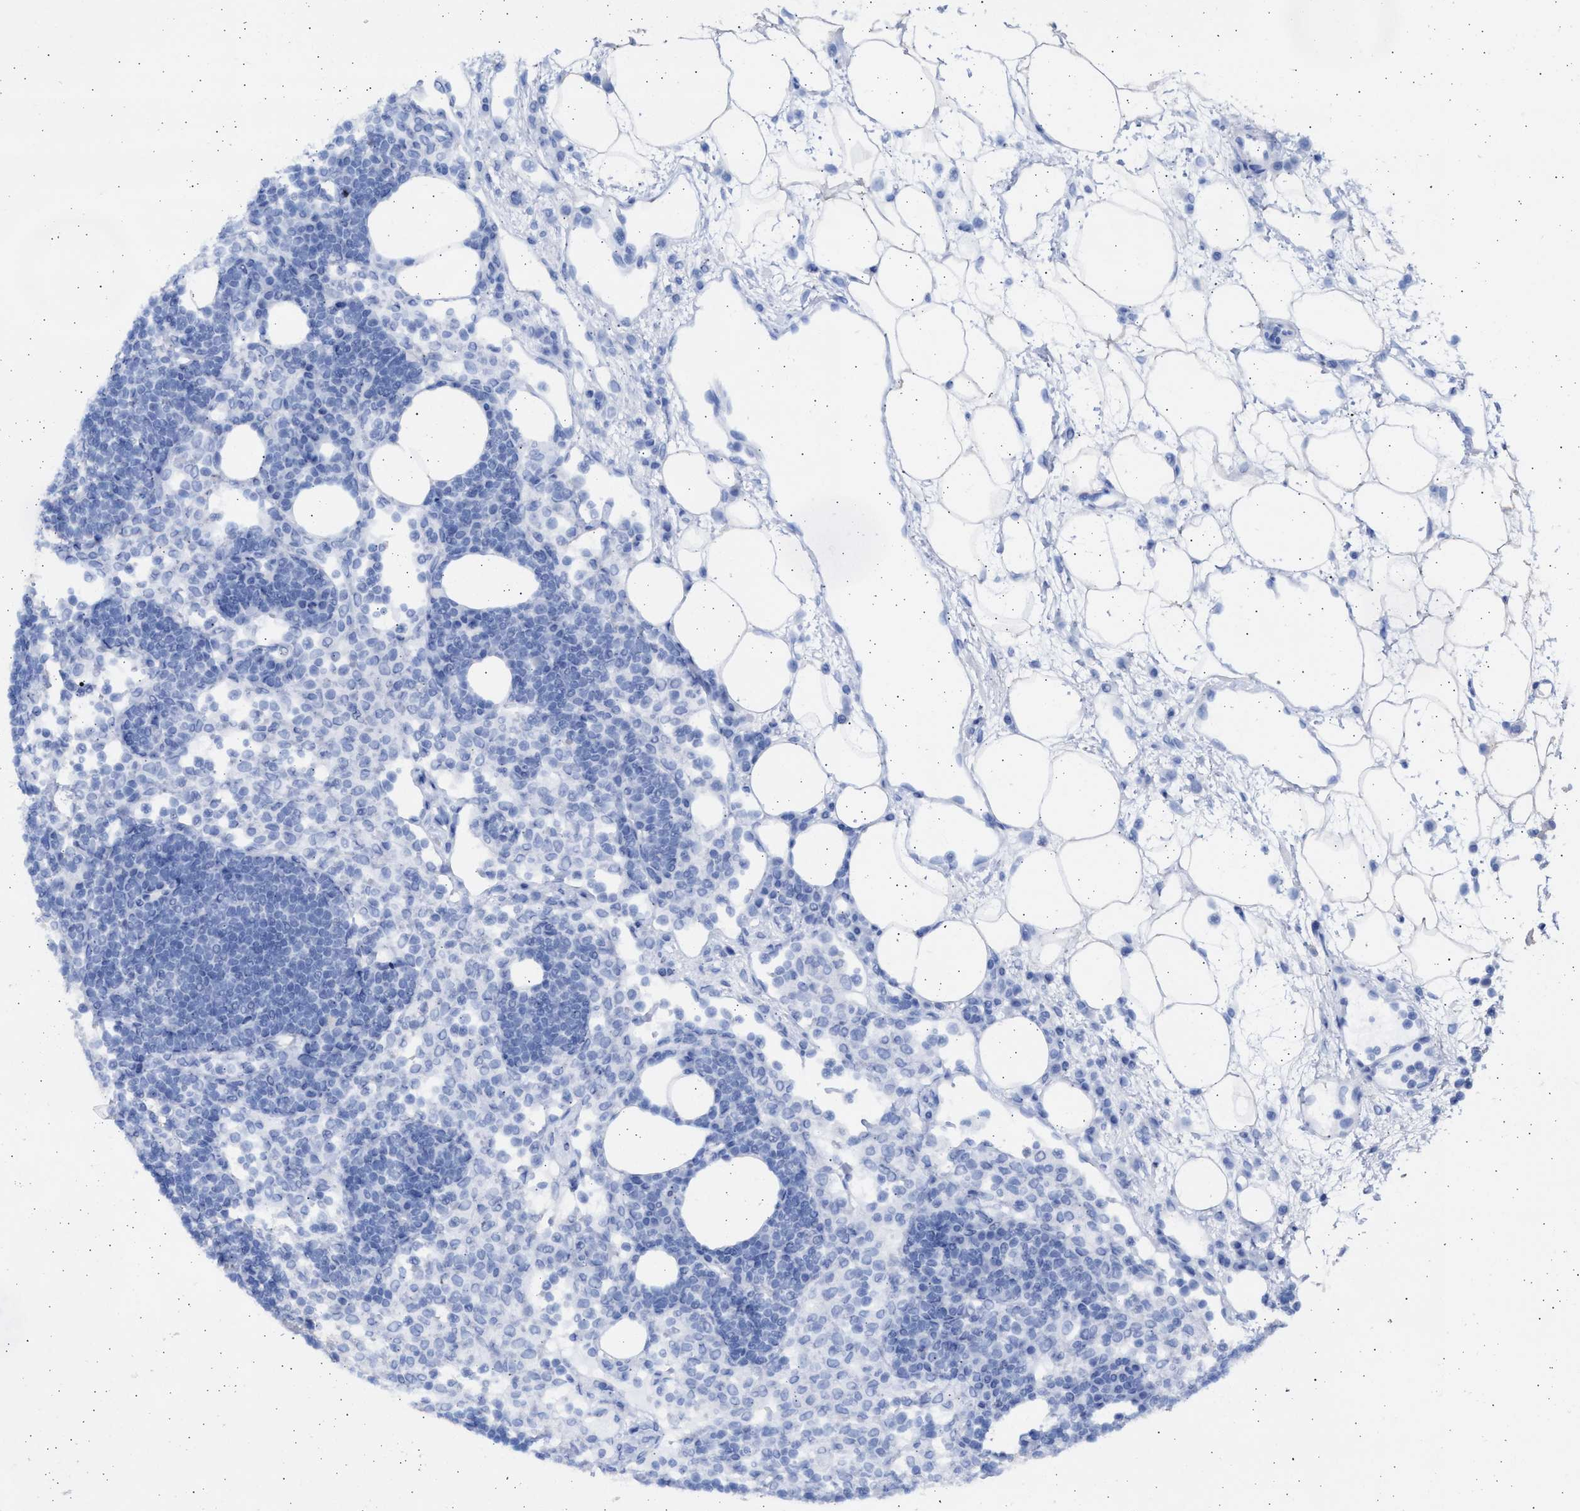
{"staining": {"intensity": "negative", "quantity": "none", "location": "none"}, "tissue": "lymph node", "cell_type": "Germinal center cells", "image_type": "normal", "snomed": [{"axis": "morphology", "description": "Normal tissue, NOS"}, {"axis": "morphology", "description": "Carcinoid, malignant, NOS"}, {"axis": "topography", "description": "Lymph node"}], "caption": "The image displays no significant expression in germinal center cells of lymph node.", "gene": "ALDOC", "patient": {"sex": "male", "age": 47}}